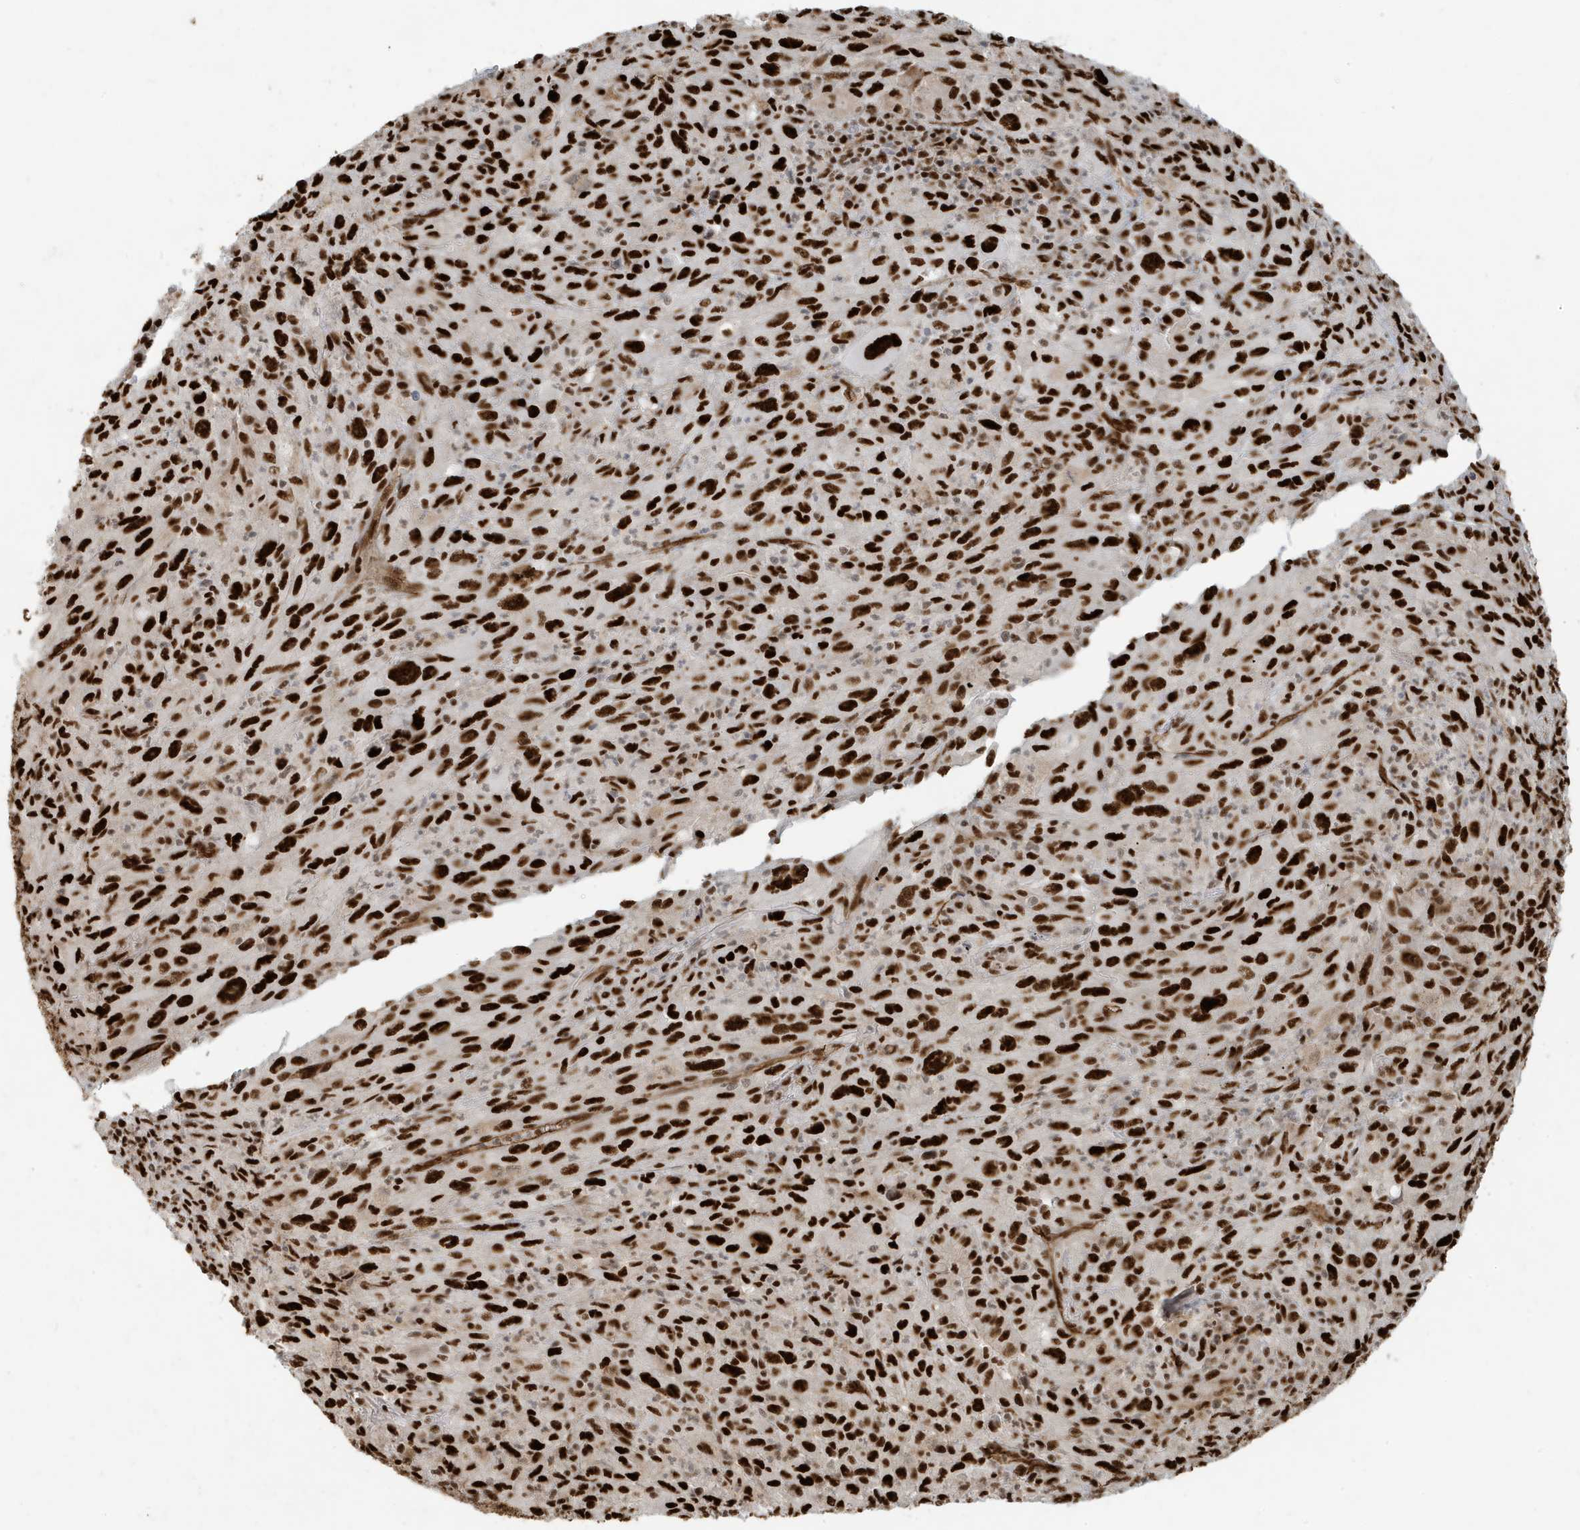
{"staining": {"intensity": "strong", "quantity": ">75%", "location": "nuclear"}, "tissue": "melanoma", "cell_type": "Tumor cells", "image_type": "cancer", "snomed": [{"axis": "morphology", "description": "Malignant melanoma, Metastatic site"}, {"axis": "topography", "description": "Skin"}], "caption": "Immunohistochemistry (DAB) staining of human melanoma exhibits strong nuclear protein positivity in approximately >75% of tumor cells.", "gene": "CKS2", "patient": {"sex": "female", "age": 56}}